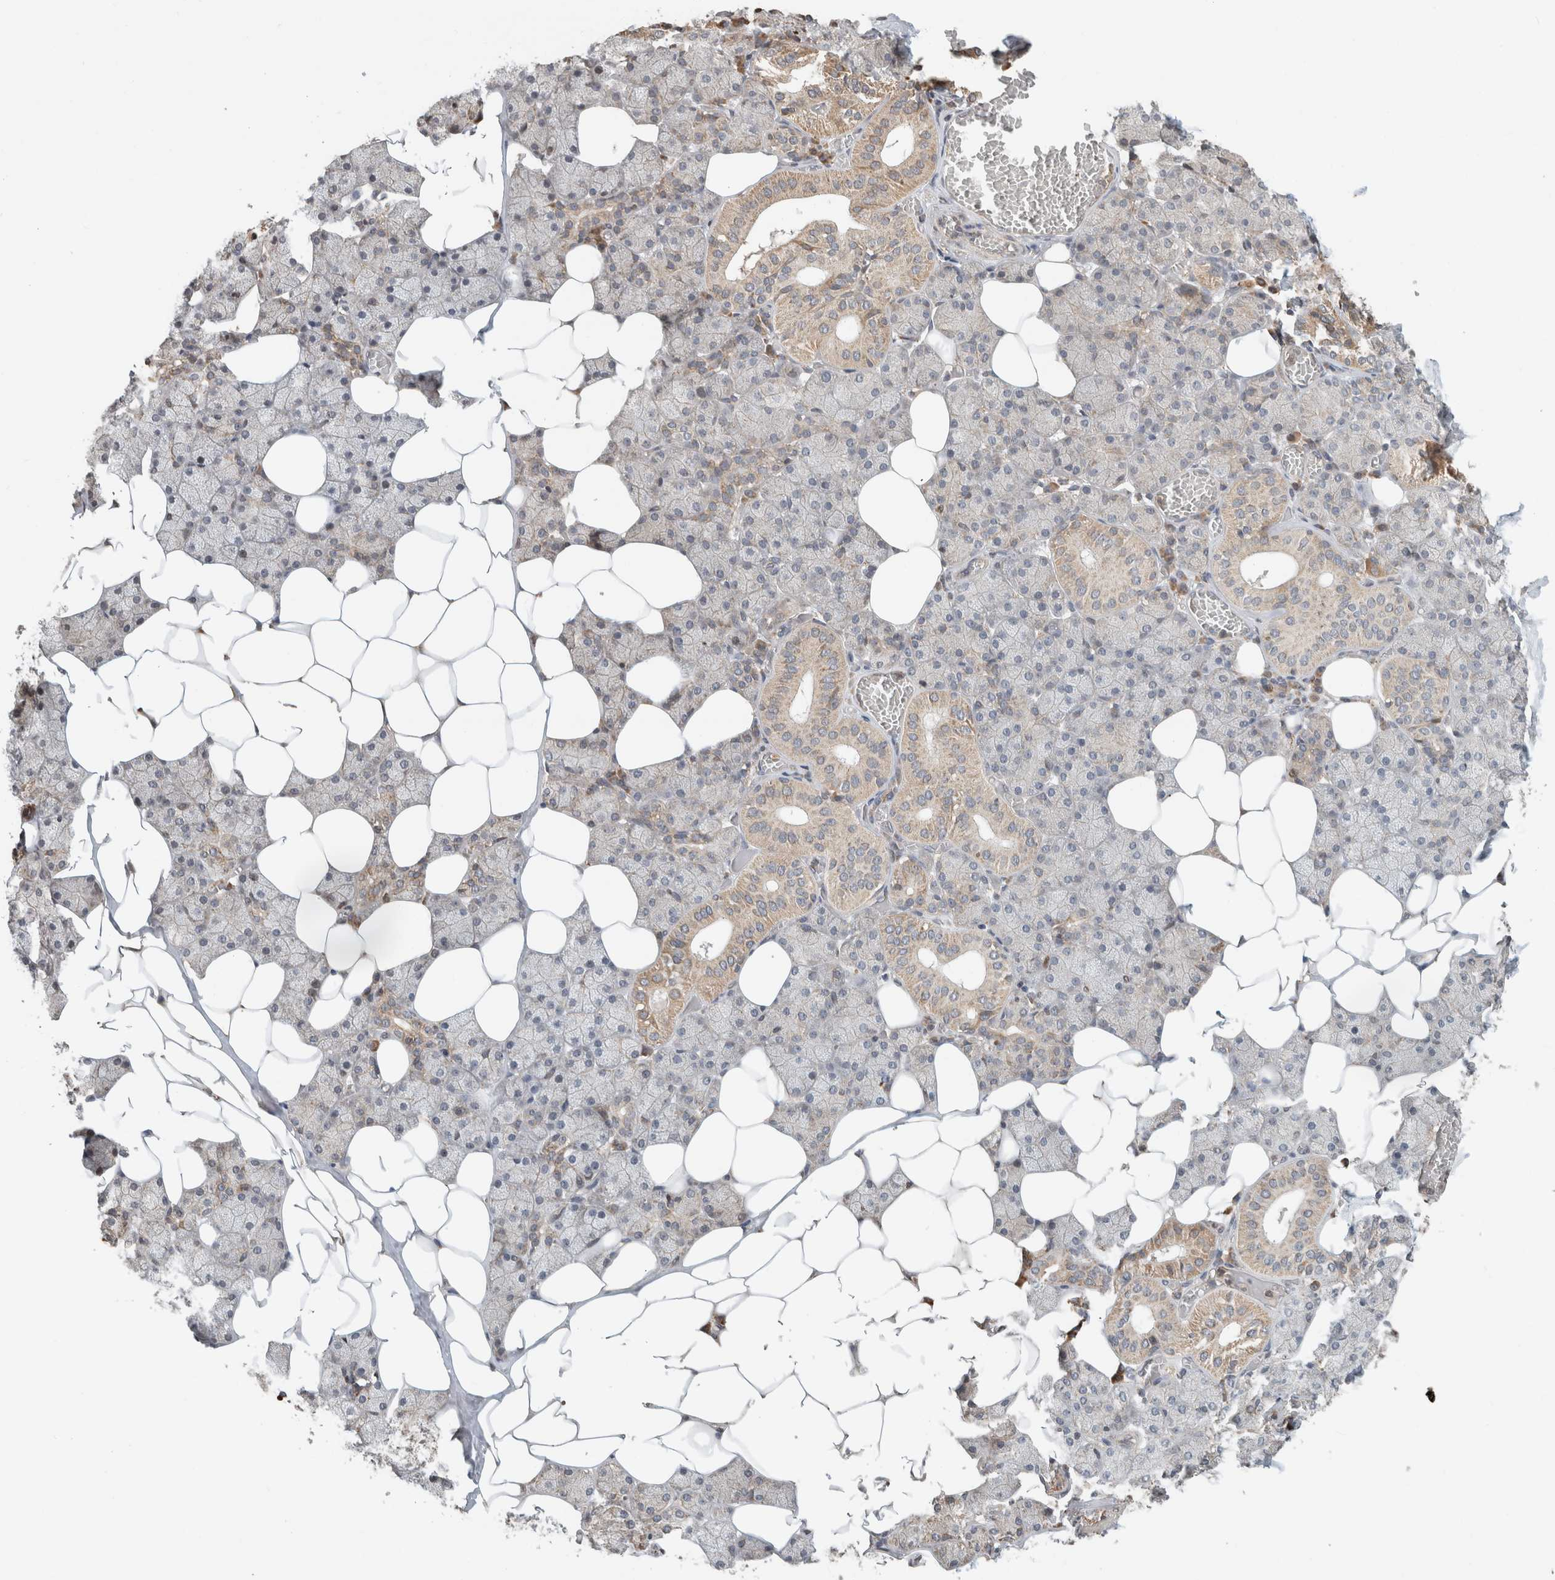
{"staining": {"intensity": "moderate", "quantity": "<25%", "location": "cytoplasmic/membranous"}, "tissue": "salivary gland", "cell_type": "Glandular cells", "image_type": "normal", "snomed": [{"axis": "morphology", "description": "Normal tissue, NOS"}, {"axis": "topography", "description": "Salivary gland"}], "caption": "A photomicrograph of salivary gland stained for a protein demonstrates moderate cytoplasmic/membranous brown staining in glandular cells.", "gene": "GINS4", "patient": {"sex": "female", "age": 33}}